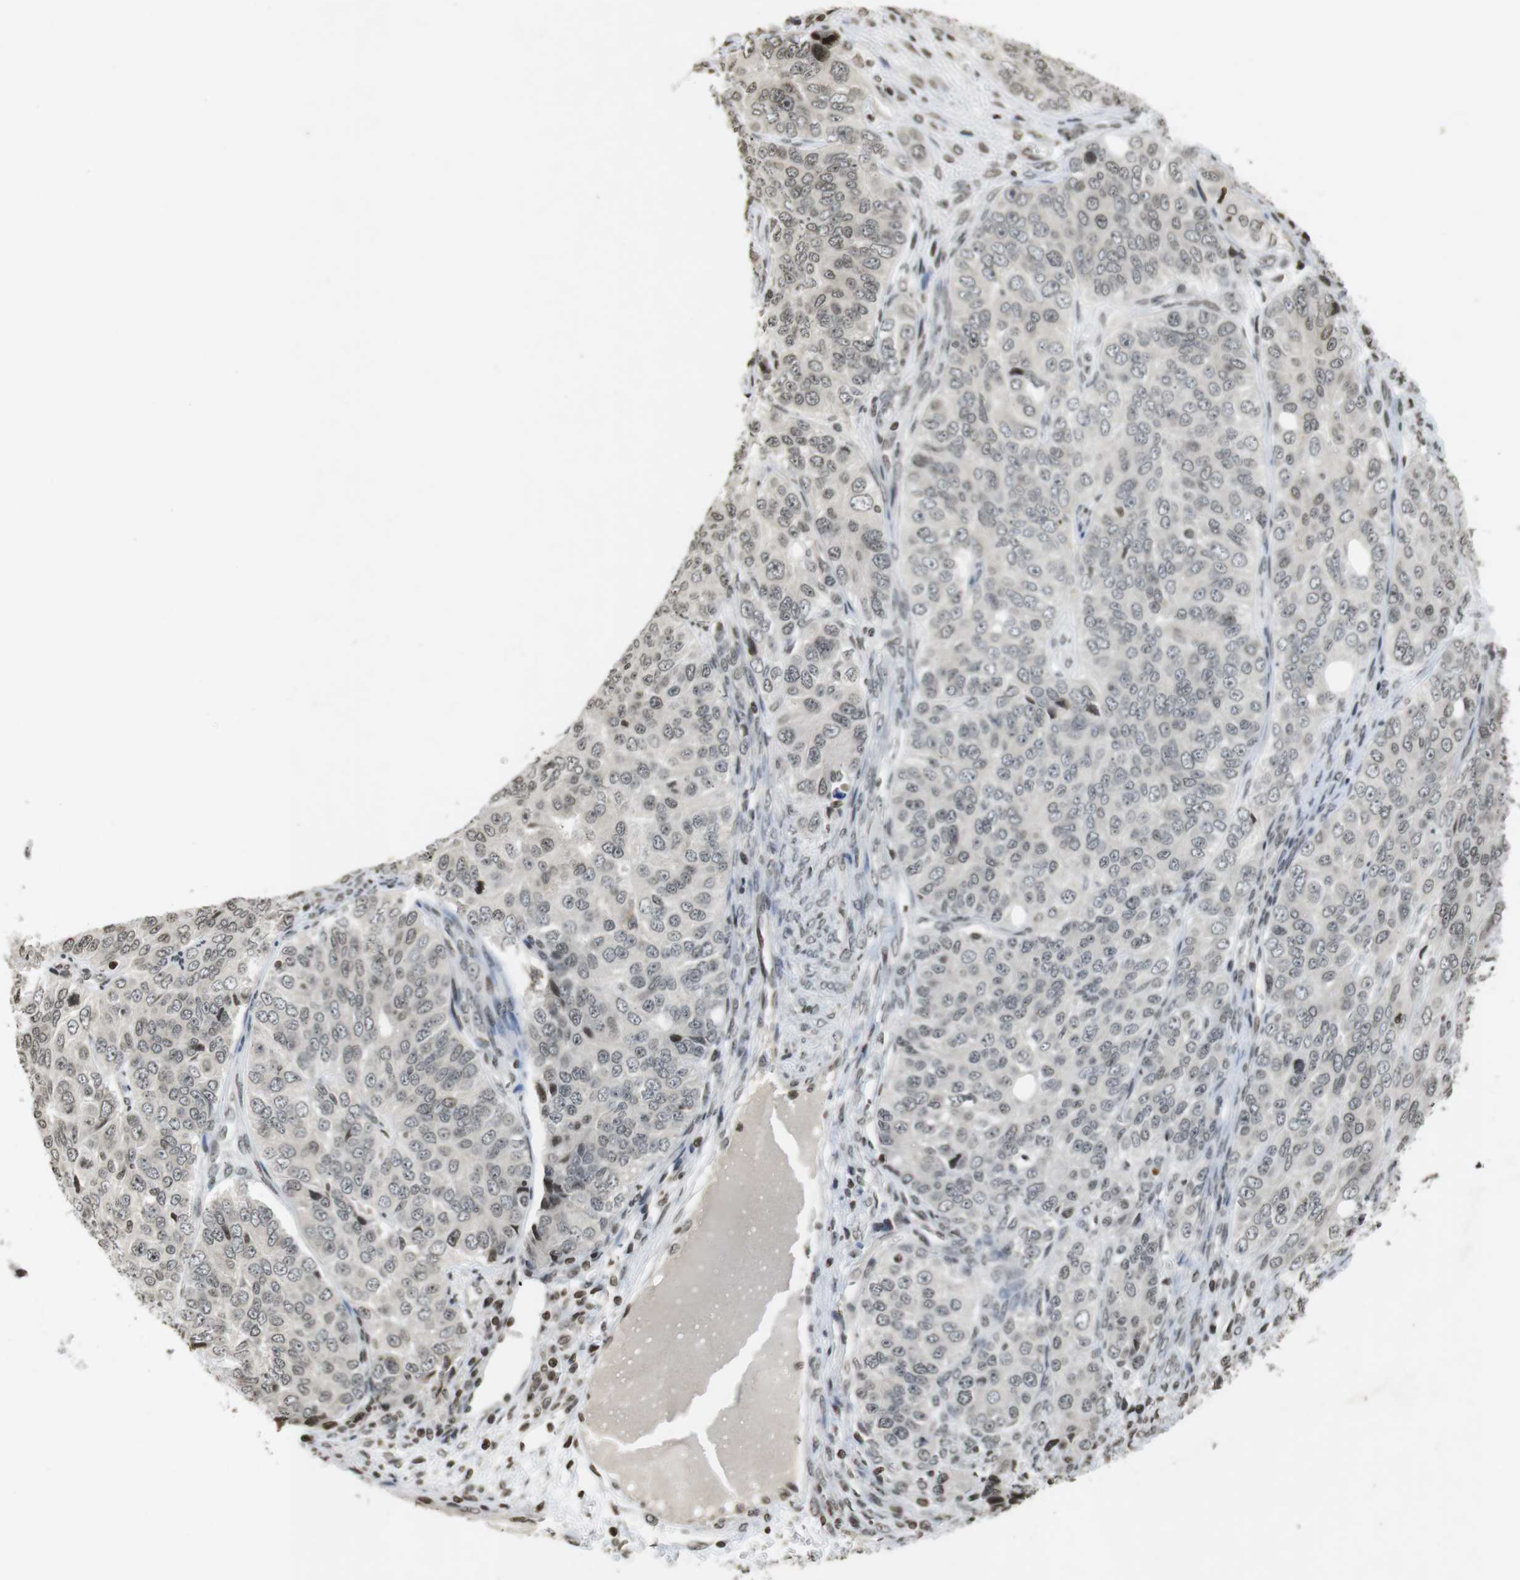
{"staining": {"intensity": "weak", "quantity": "25%-75%", "location": "cytoplasmic/membranous,nuclear"}, "tissue": "ovarian cancer", "cell_type": "Tumor cells", "image_type": "cancer", "snomed": [{"axis": "morphology", "description": "Carcinoma, endometroid"}, {"axis": "topography", "description": "Ovary"}], "caption": "High-magnification brightfield microscopy of endometroid carcinoma (ovarian) stained with DAB (brown) and counterstained with hematoxylin (blue). tumor cells exhibit weak cytoplasmic/membranous and nuclear expression is appreciated in approximately25%-75% of cells.", "gene": "FOXA3", "patient": {"sex": "female", "age": 51}}